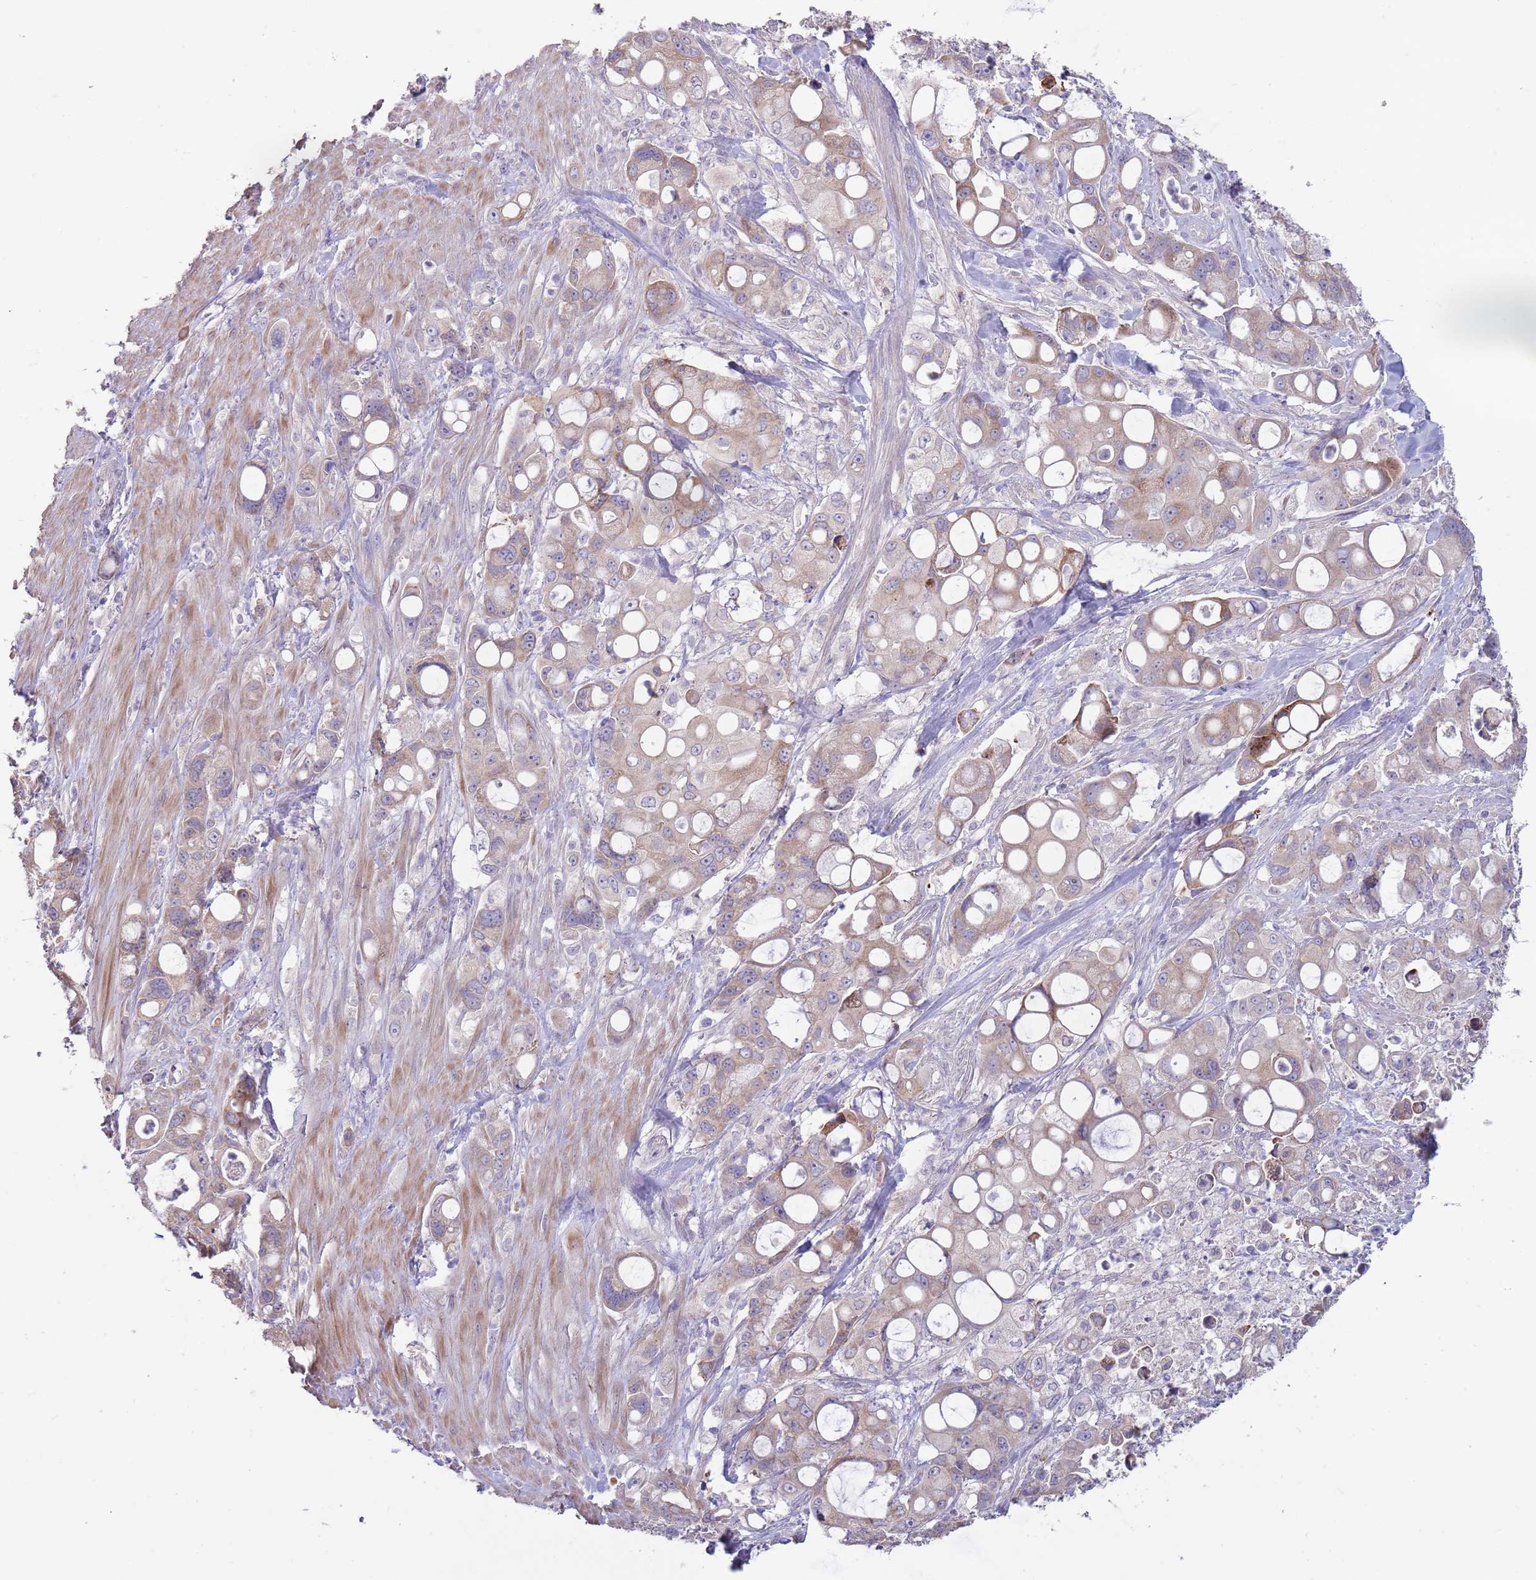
{"staining": {"intensity": "weak", "quantity": "25%-75%", "location": "cytoplasmic/membranous"}, "tissue": "pancreatic cancer", "cell_type": "Tumor cells", "image_type": "cancer", "snomed": [{"axis": "morphology", "description": "Adenocarcinoma, NOS"}, {"axis": "topography", "description": "Pancreas"}], "caption": "Immunohistochemical staining of human pancreatic cancer (adenocarcinoma) exhibits weak cytoplasmic/membranous protein expression in approximately 25%-75% of tumor cells. (DAB = brown stain, brightfield microscopy at high magnification).", "gene": "SUSD1", "patient": {"sex": "male", "age": 68}}